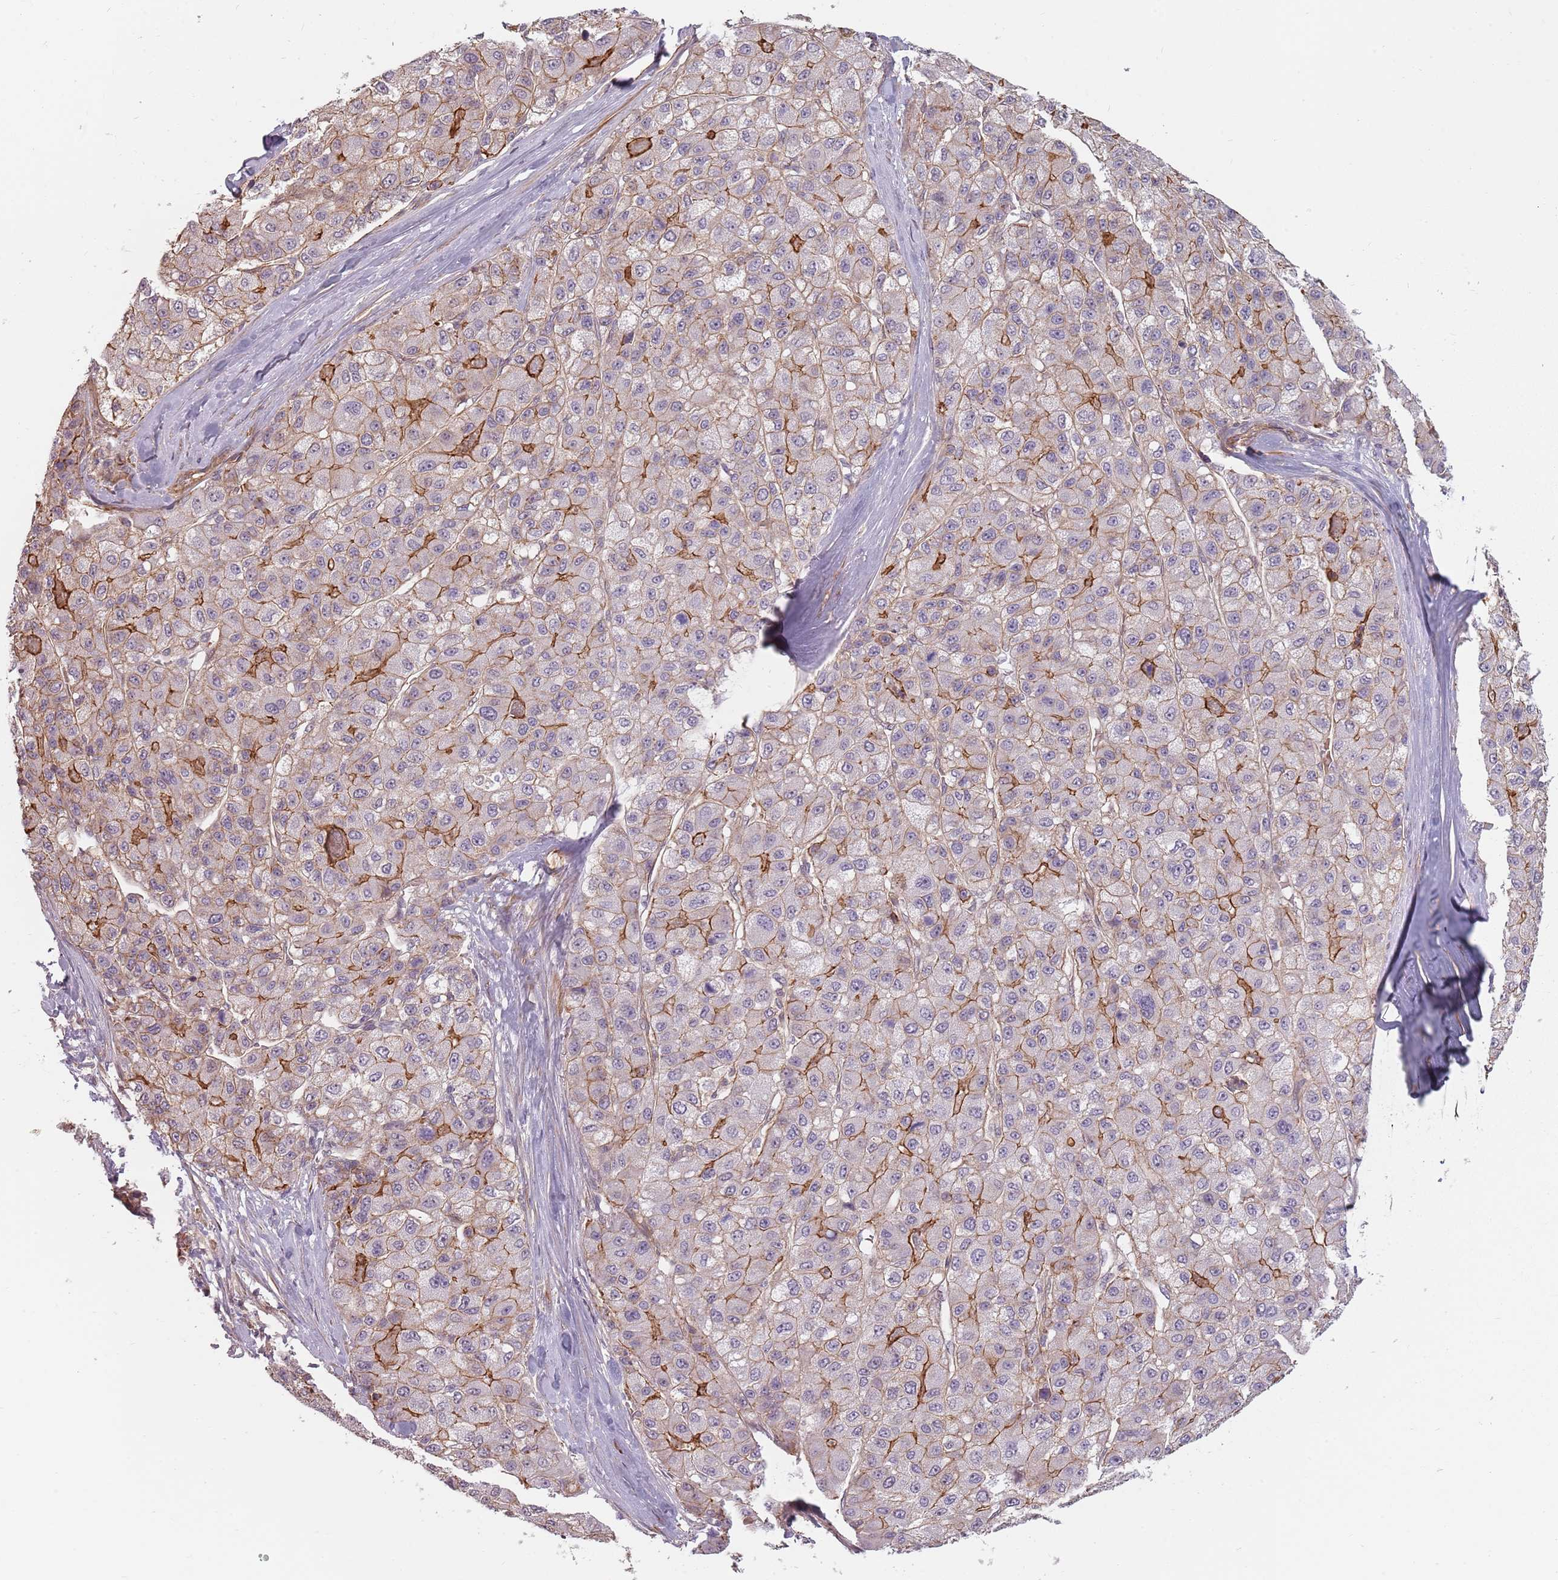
{"staining": {"intensity": "moderate", "quantity": "25%-75%", "location": "cytoplasmic/membranous"}, "tissue": "liver cancer", "cell_type": "Tumor cells", "image_type": "cancer", "snomed": [{"axis": "morphology", "description": "Carcinoma, Hepatocellular, NOS"}, {"axis": "topography", "description": "Liver"}], "caption": "Immunohistochemical staining of hepatocellular carcinoma (liver) demonstrates moderate cytoplasmic/membranous protein expression in about 25%-75% of tumor cells. (DAB IHC, brown staining for protein, blue staining for nuclei).", "gene": "PPP1R14C", "patient": {"sex": "male", "age": 80}}